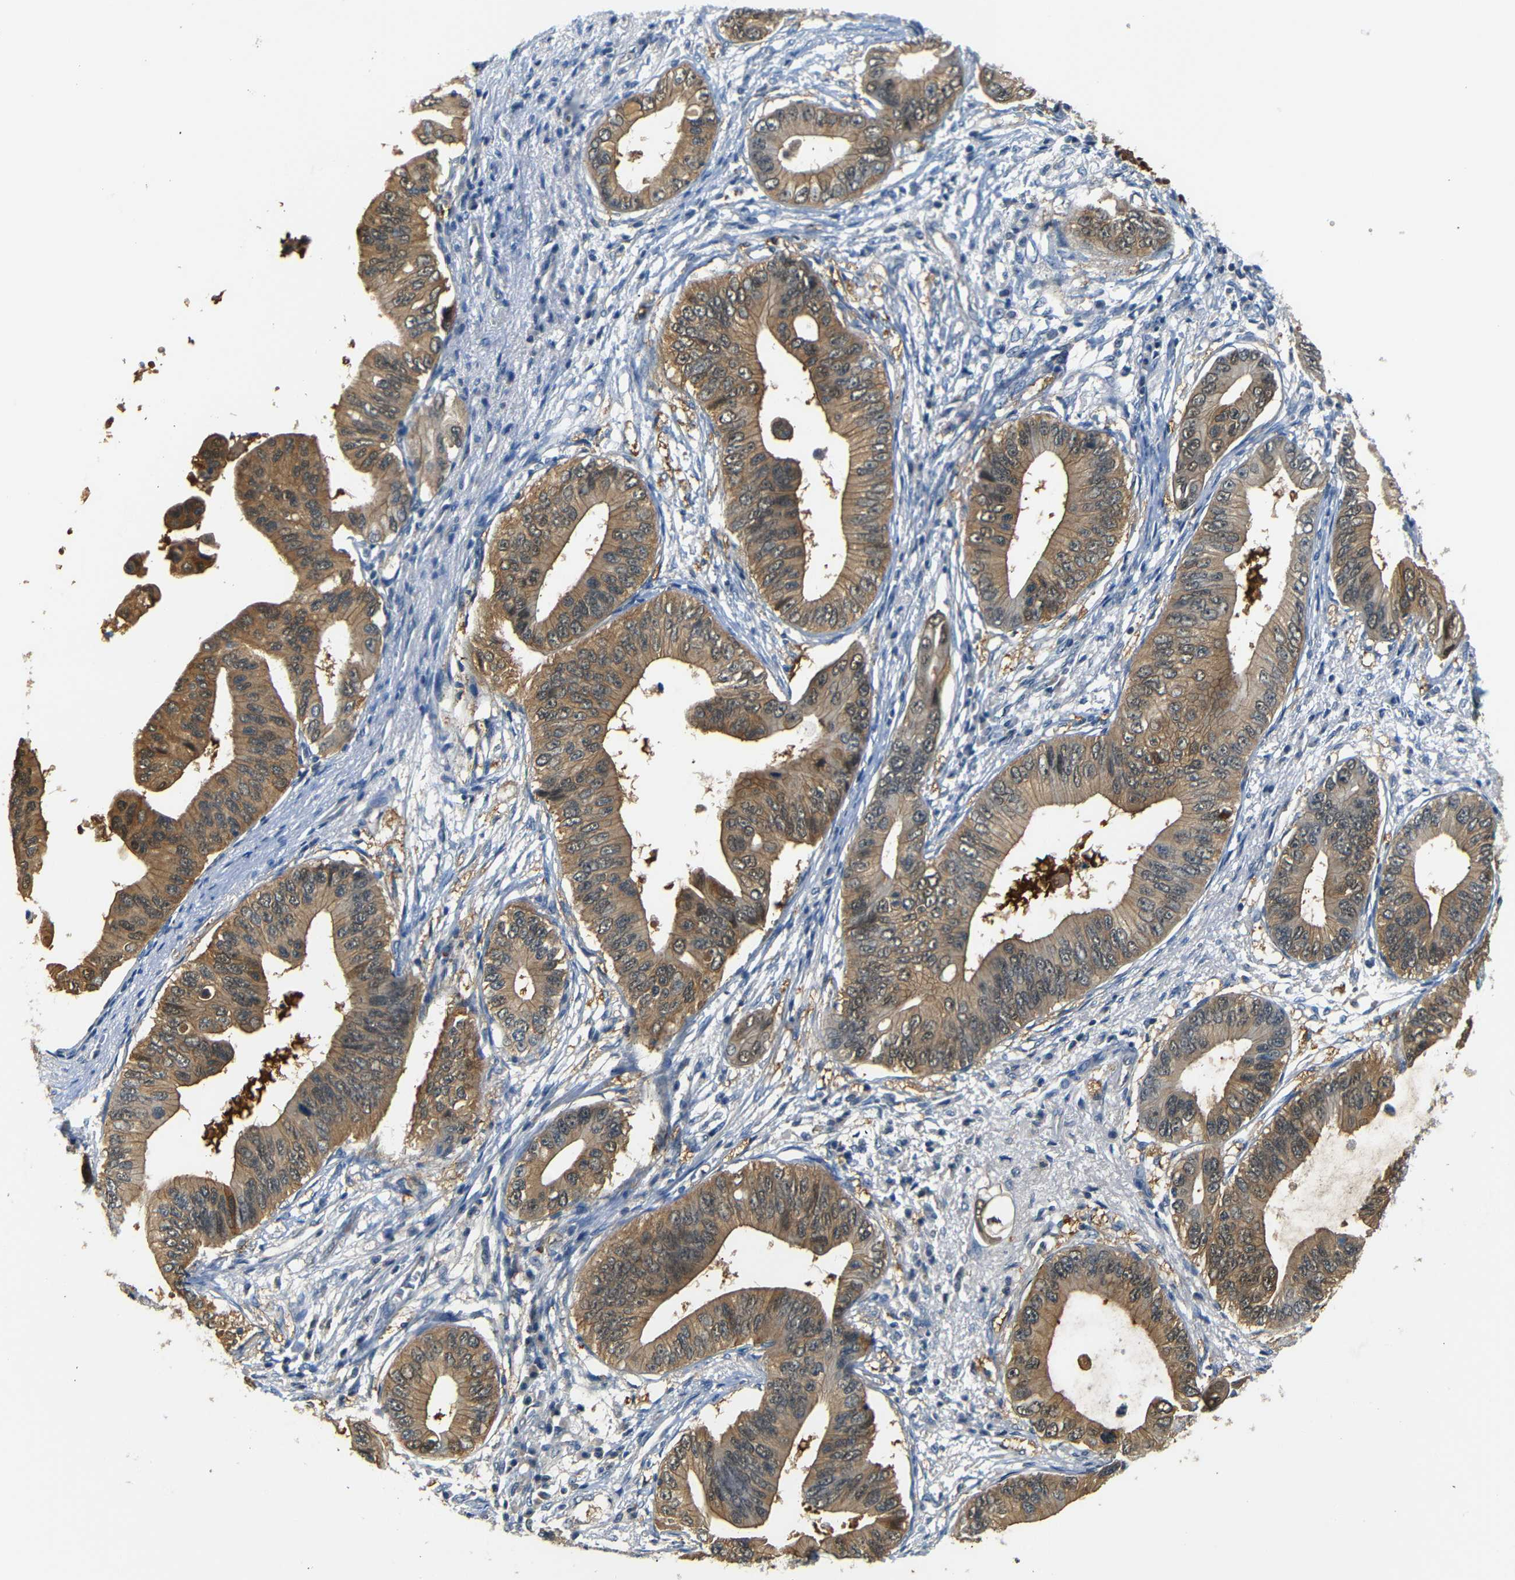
{"staining": {"intensity": "moderate", "quantity": ">75%", "location": "cytoplasmic/membranous"}, "tissue": "pancreatic cancer", "cell_type": "Tumor cells", "image_type": "cancer", "snomed": [{"axis": "morphology", "description": "Adenocarcinoma, NOS"}, {"axis": "topography", "description": "Pancreas"}], "caption": "Immunohistochemical staining of pancreatic cancer (adenocarcinoma) displays medium levels of moderate cytoplasmic/membranous protein staining in about >75% of tumor cells.", "gene": "SFN", "patient": {"sex": "male", "age": 77}}